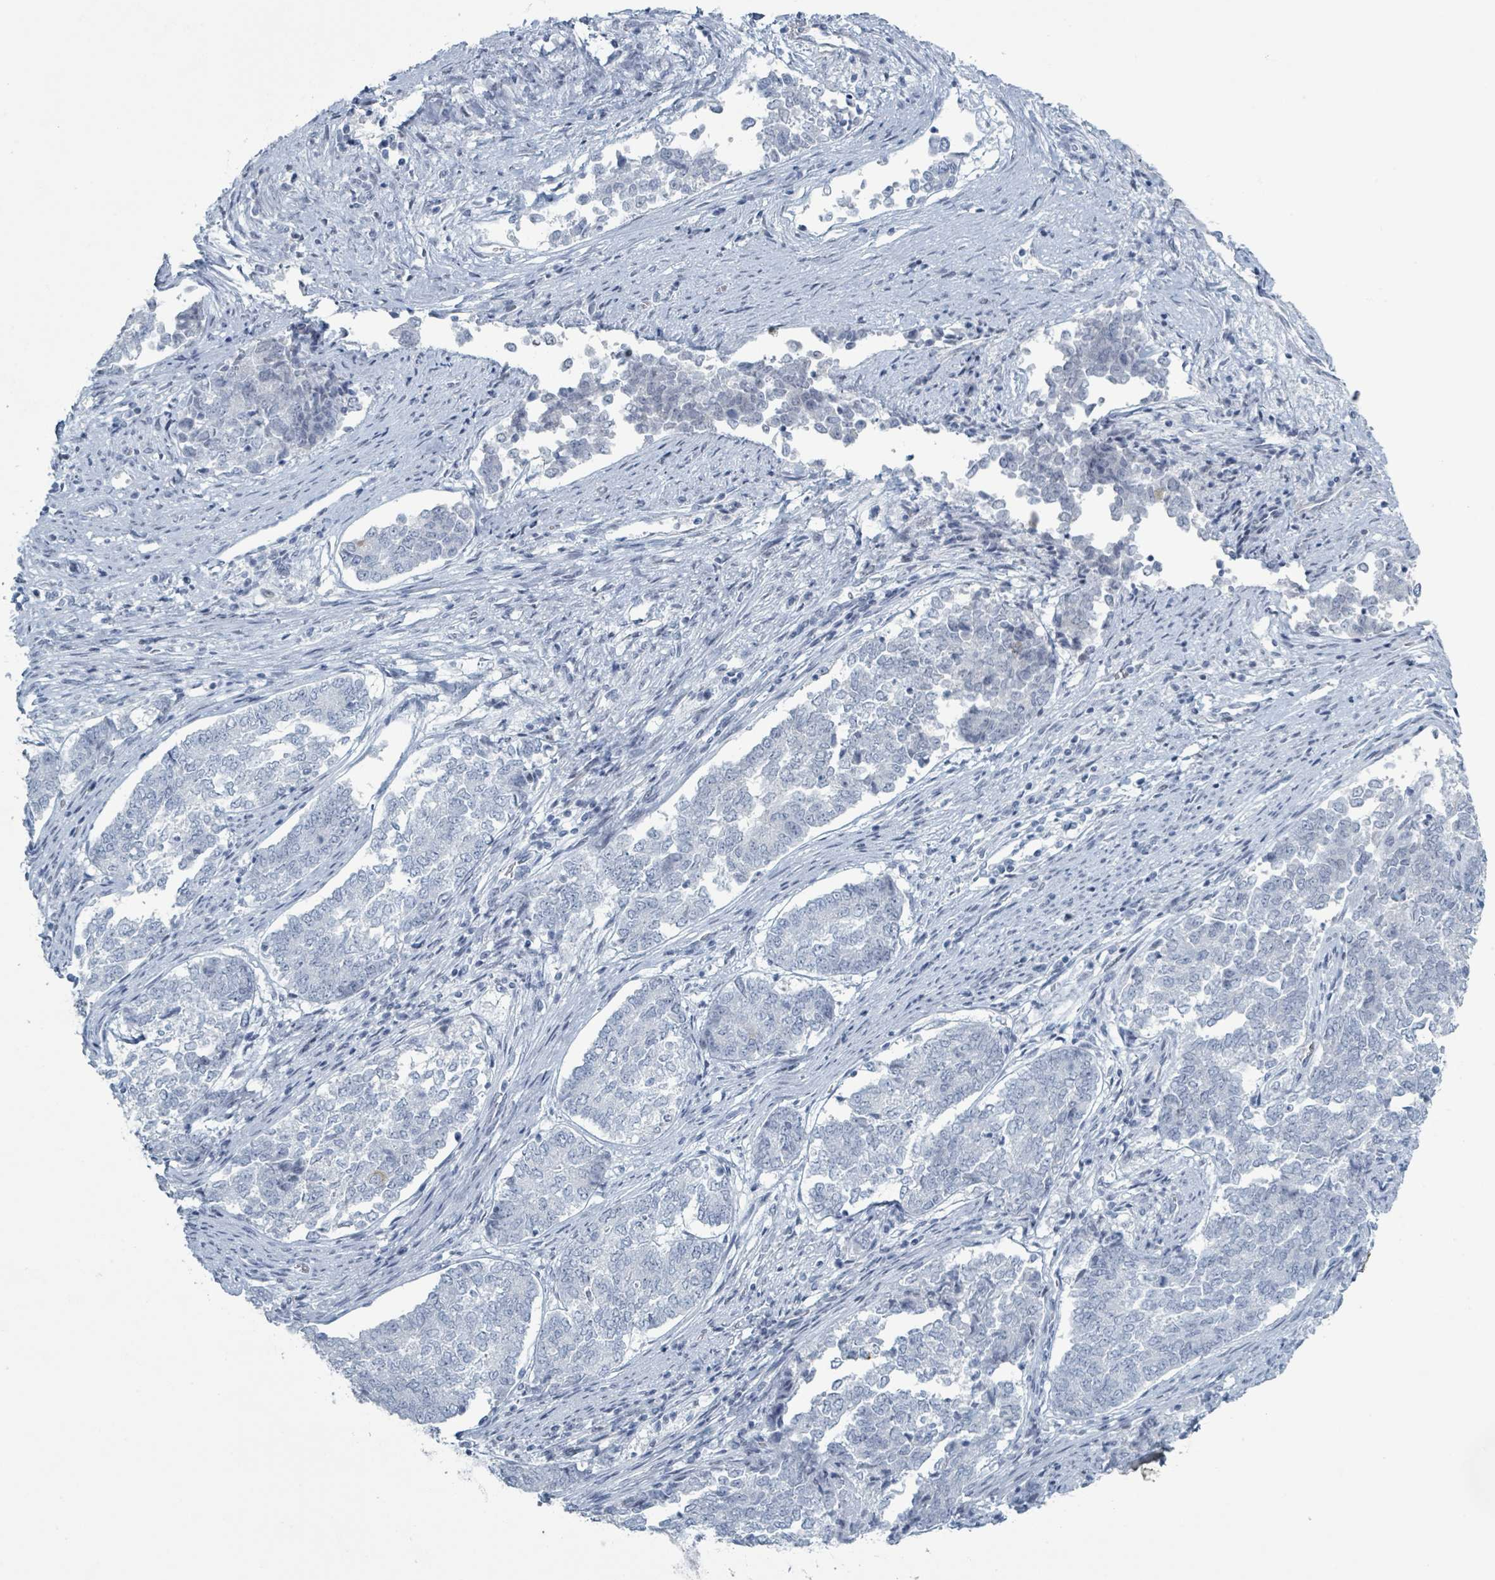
{"staining": {"intensity": "negative", "quantity": "none", "location": "none"}, "tissue": "endometrial cancer", "cell_type": "Tumor cells", "image_type": "cancer", "snomed": [{"axis": "morphology", "description": "Adenocarcinoma, NOS"}, {"axis": "topography", "description": "Endometrium"}], "caption": "This is an IHC photomicrograph of human endometrial cancer (adenocarcinoma). There is no positivity in tumor cells.", "gene": "GPR15LG", "patient": {"sex": "female", "age": 80}}